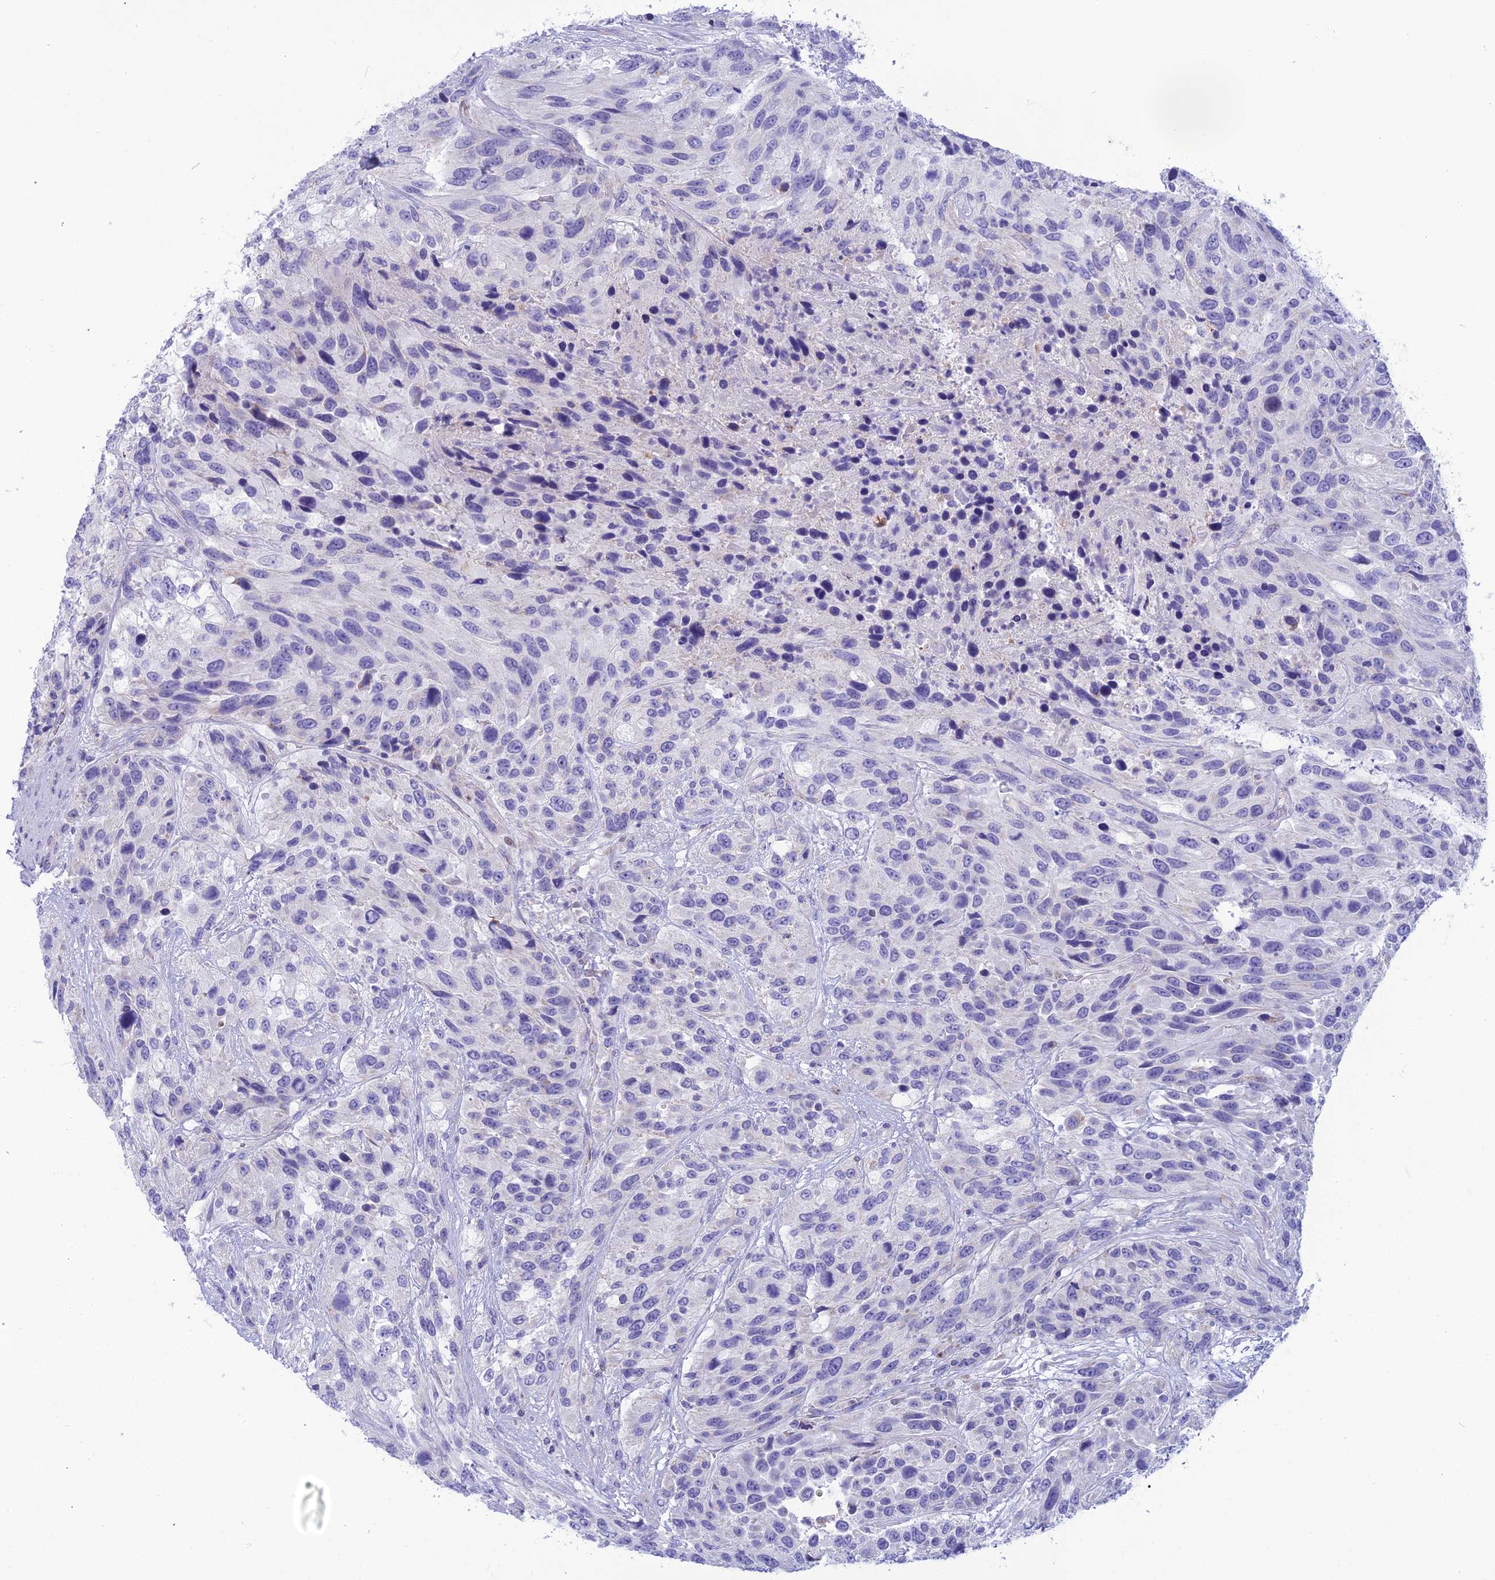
{"staining": {"intensity": "negative", "quantity": "none", "location": "none"}, "tissue": "urothelial cancer", "cell_type": "Tumor cells", "image_type": "cancer", "snomed": [{"axis": "morphology", "description": "Urothelial carcinoma, High grade"}, {"axis": "topography", "description": "Urinary bladder"}], "caption": "High magnification brightfield microscopy of urothelial carcinoma (high-grade) stained with DAB (brown) and counterstained with hematoxylin (blue): tumor cells show no significant positivity. (DAB (3,3'-diaminobenzidine) IHC with hematoxylin counter stain).", "gene": "POMGNT1", "patient": {"sex": "female", "age": 70}}